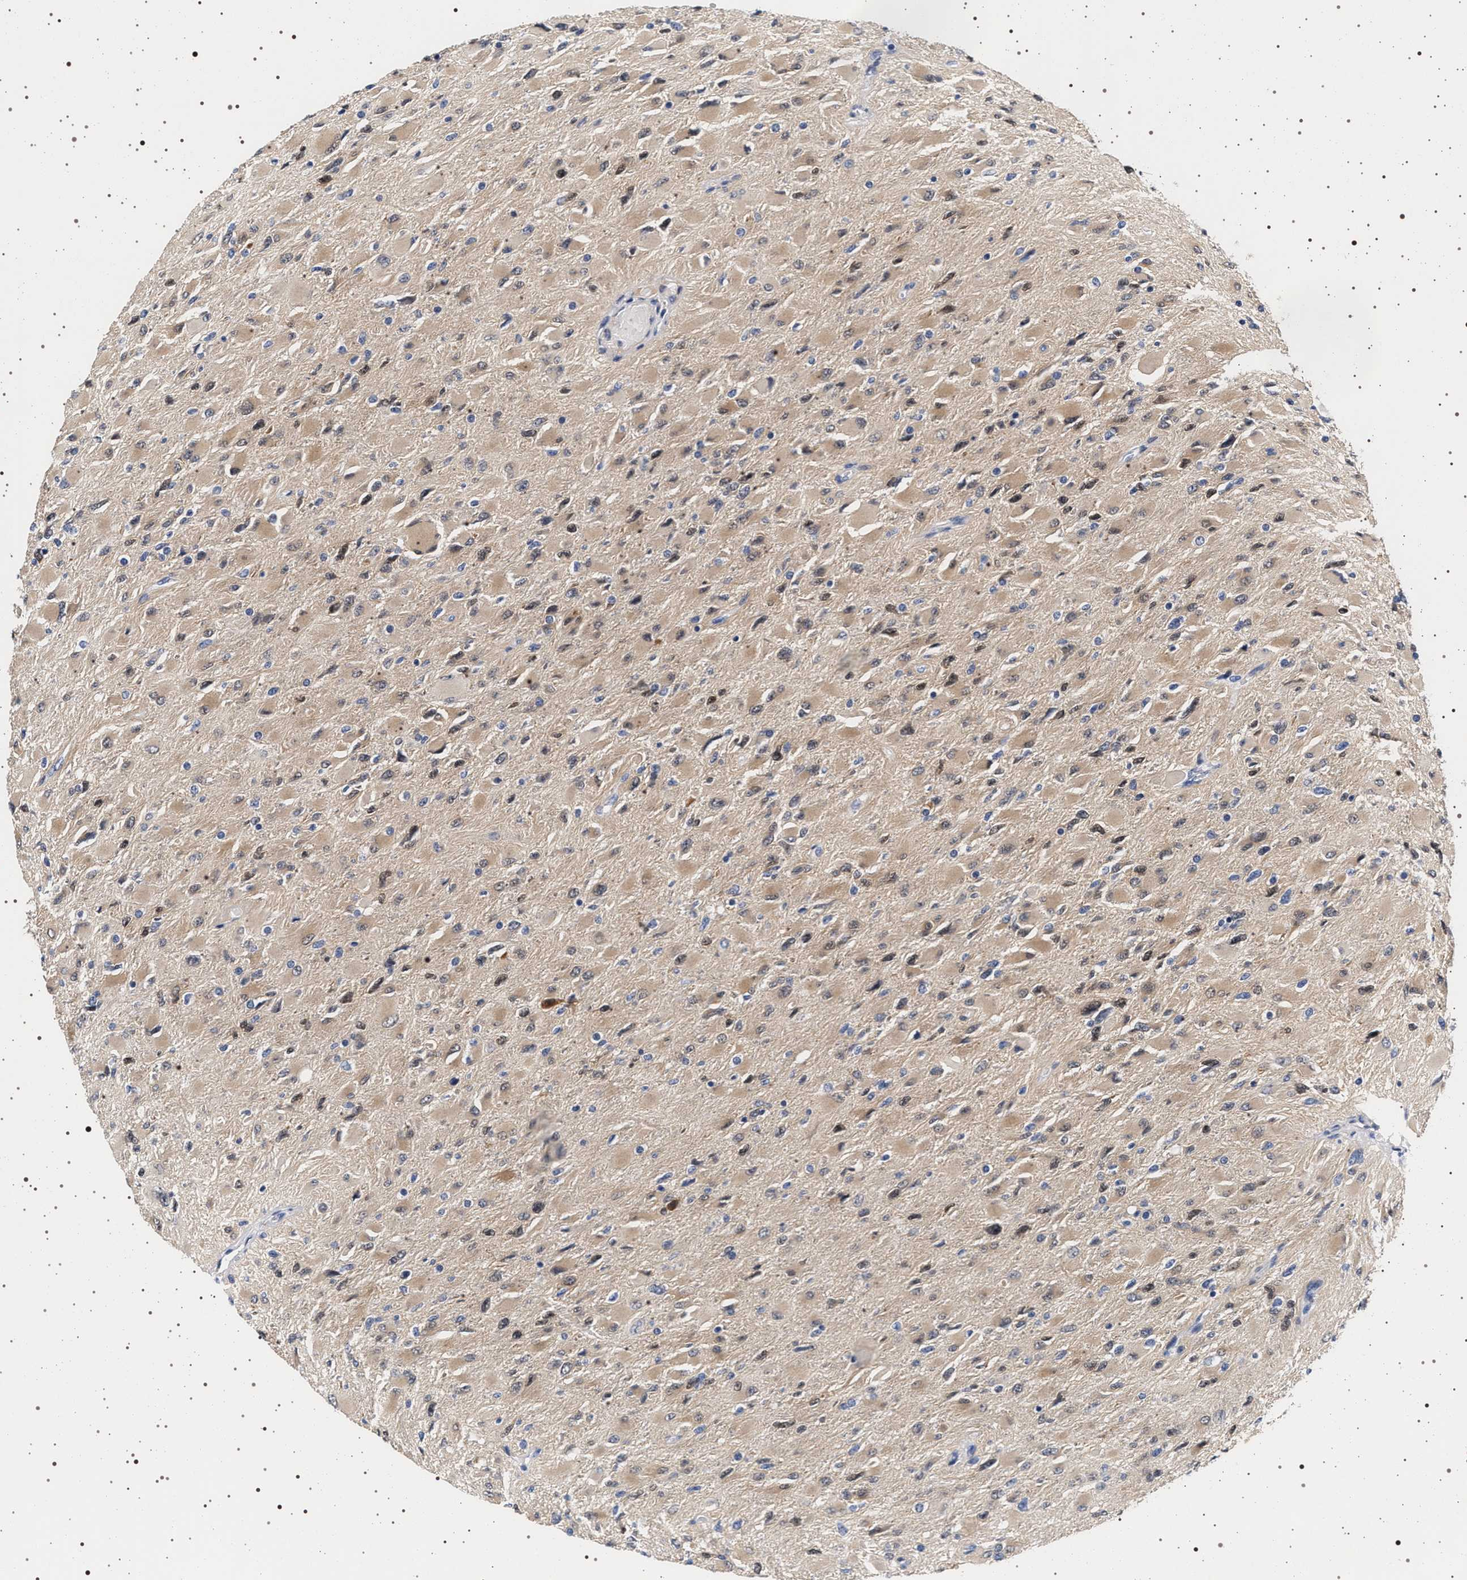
{"staining": {"intensity": "weak", "quantity": ">75%", "location": "cytoplasmic/membranous"}, "tissue": "glioma", "cell_type": "Tumor cells", "image_type": "cancer", "snomed": [{"axis": "morphology", "description": "Glioma, malignant, High grade"}, {"axis": "topography", "description": "Cerebral cortex"}], "caption": "IHC staining of malignant glioma (high-grade), which reveals low levels of weak cytoplasmic/membranous staining in about >75% of tumor cells indicating weak cytoplasmic/membranous protein positivity. The staining was performed using DAB (3,3'-diaminobenzidine) (brown) for protein detection and nuclei were counterstained in hematoxylin (blue).", "gene": "MAPK10", "patient": {"sex": "female", "age": 36}}